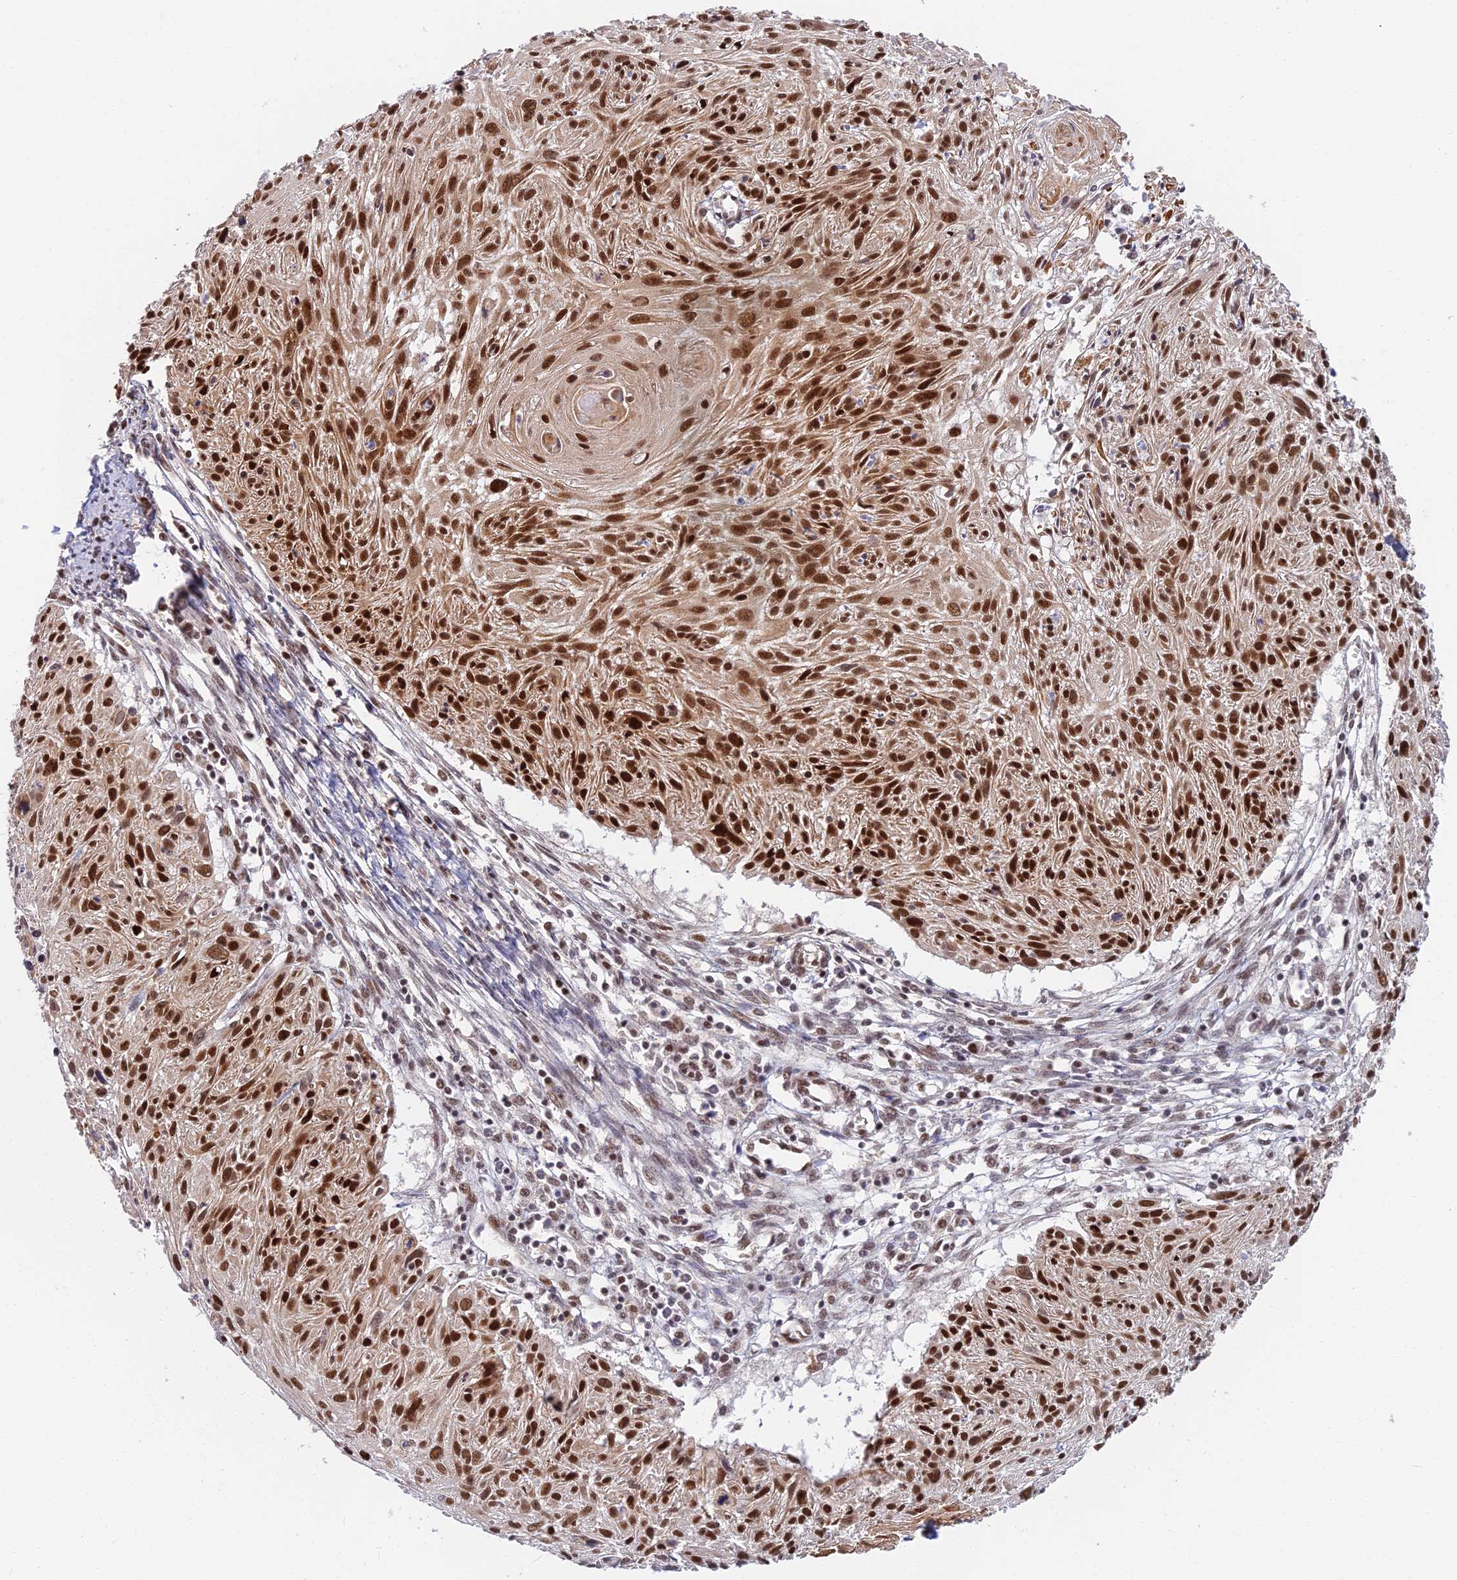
{"staining": {"intensity": "strong", "quantity": ">75%", "location": "nuclear"}, "tissue": "cervical cancer", "cell_type": "Tumor cells", "image_type": "cancer", "snomed": [{"axis": "morphology", "description": "Squamous cell carcinoma, NOS"}, {"axis": "topography", "description": "Cervix"}], "caption": "Immunohistochemical staining of cervical squamous cell carcinoma reveals high levels of strong nuclear positivity in about >75% of tumor cells.", "gene": "TCEA2", "patient": {"sex": "female", "age": 51}}